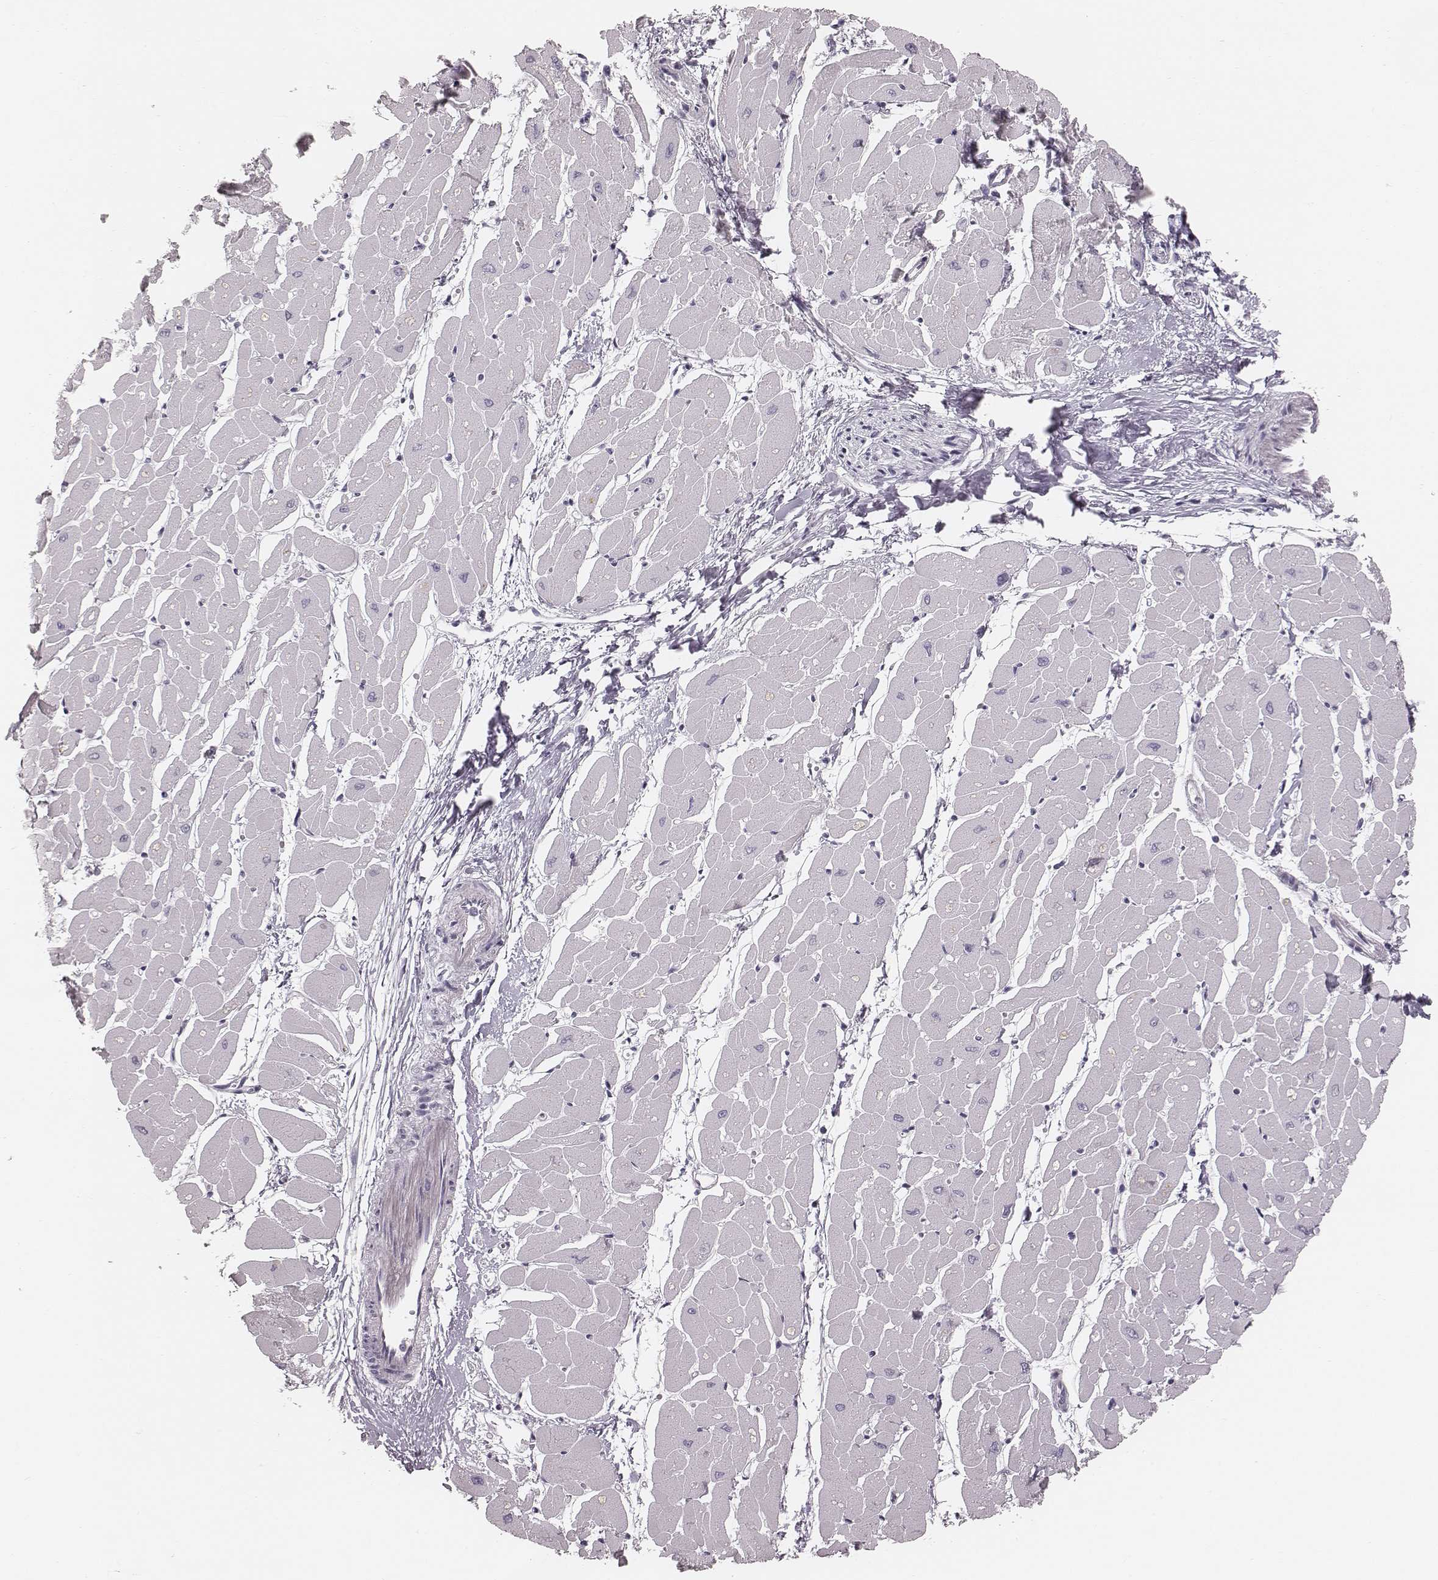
{"staining": {"intensity": "negative", "quantity": "none", "location": "none"}, "tissue": "heart muscle", "cell_type": "Cardiomyocytes", "image_type": "normal", "snomed": [{"axis": "morphology", "description": "Normal tissue, NOS"}, {"axis": "topography", "description": "Heart"}], "caption": "Cardiomyocytes show no significant protein expression in unremarkable heart muscle. (DAB IHC visualized using brightfield microscopy, high magnification).", "gene": "S100Z", "patient": {"sex": "male", "age": 57}}